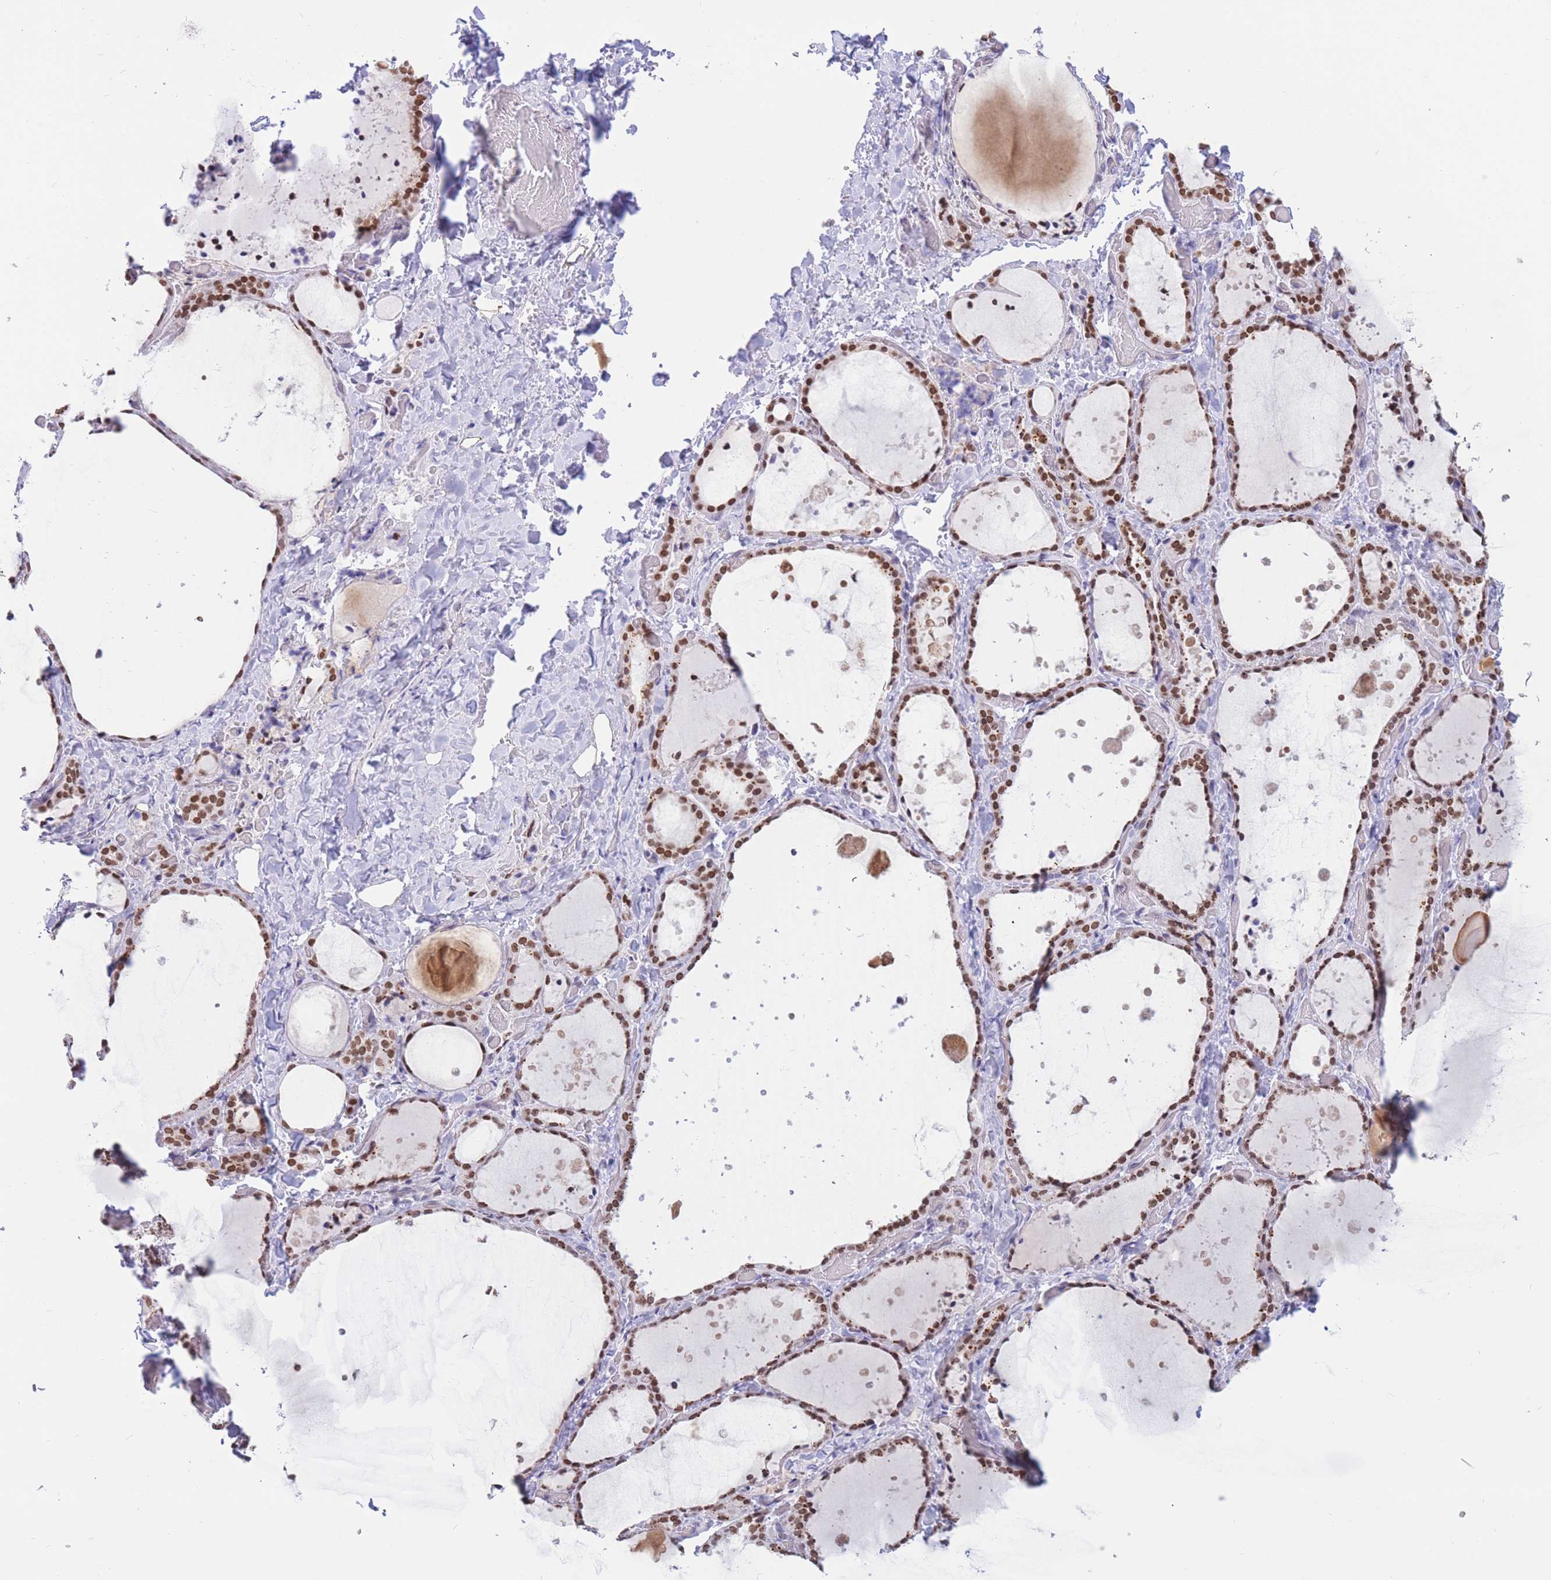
{"staining": {"intensity": "moderate", "quantity": ">75%", "location": "nuclear"}, "tissue": "thyroid gland", "cell_type": "Glandular cells", "image_type": "normal", "snomed": [{"axis": "morphology", "description": "Normal tissue, NOS"}, {"axis": "topography", "description": "Thyroid gland"}], "caption": "Immunohistochemical staining of unremarkable human thyroid gland demonstrates >75% levels of moderate nuclear protein expression in about >75% of glandular cells. Nuclei are stained in blue.", "gene": "HMGN1", "patient": {"sex": "female", "age": 44}}